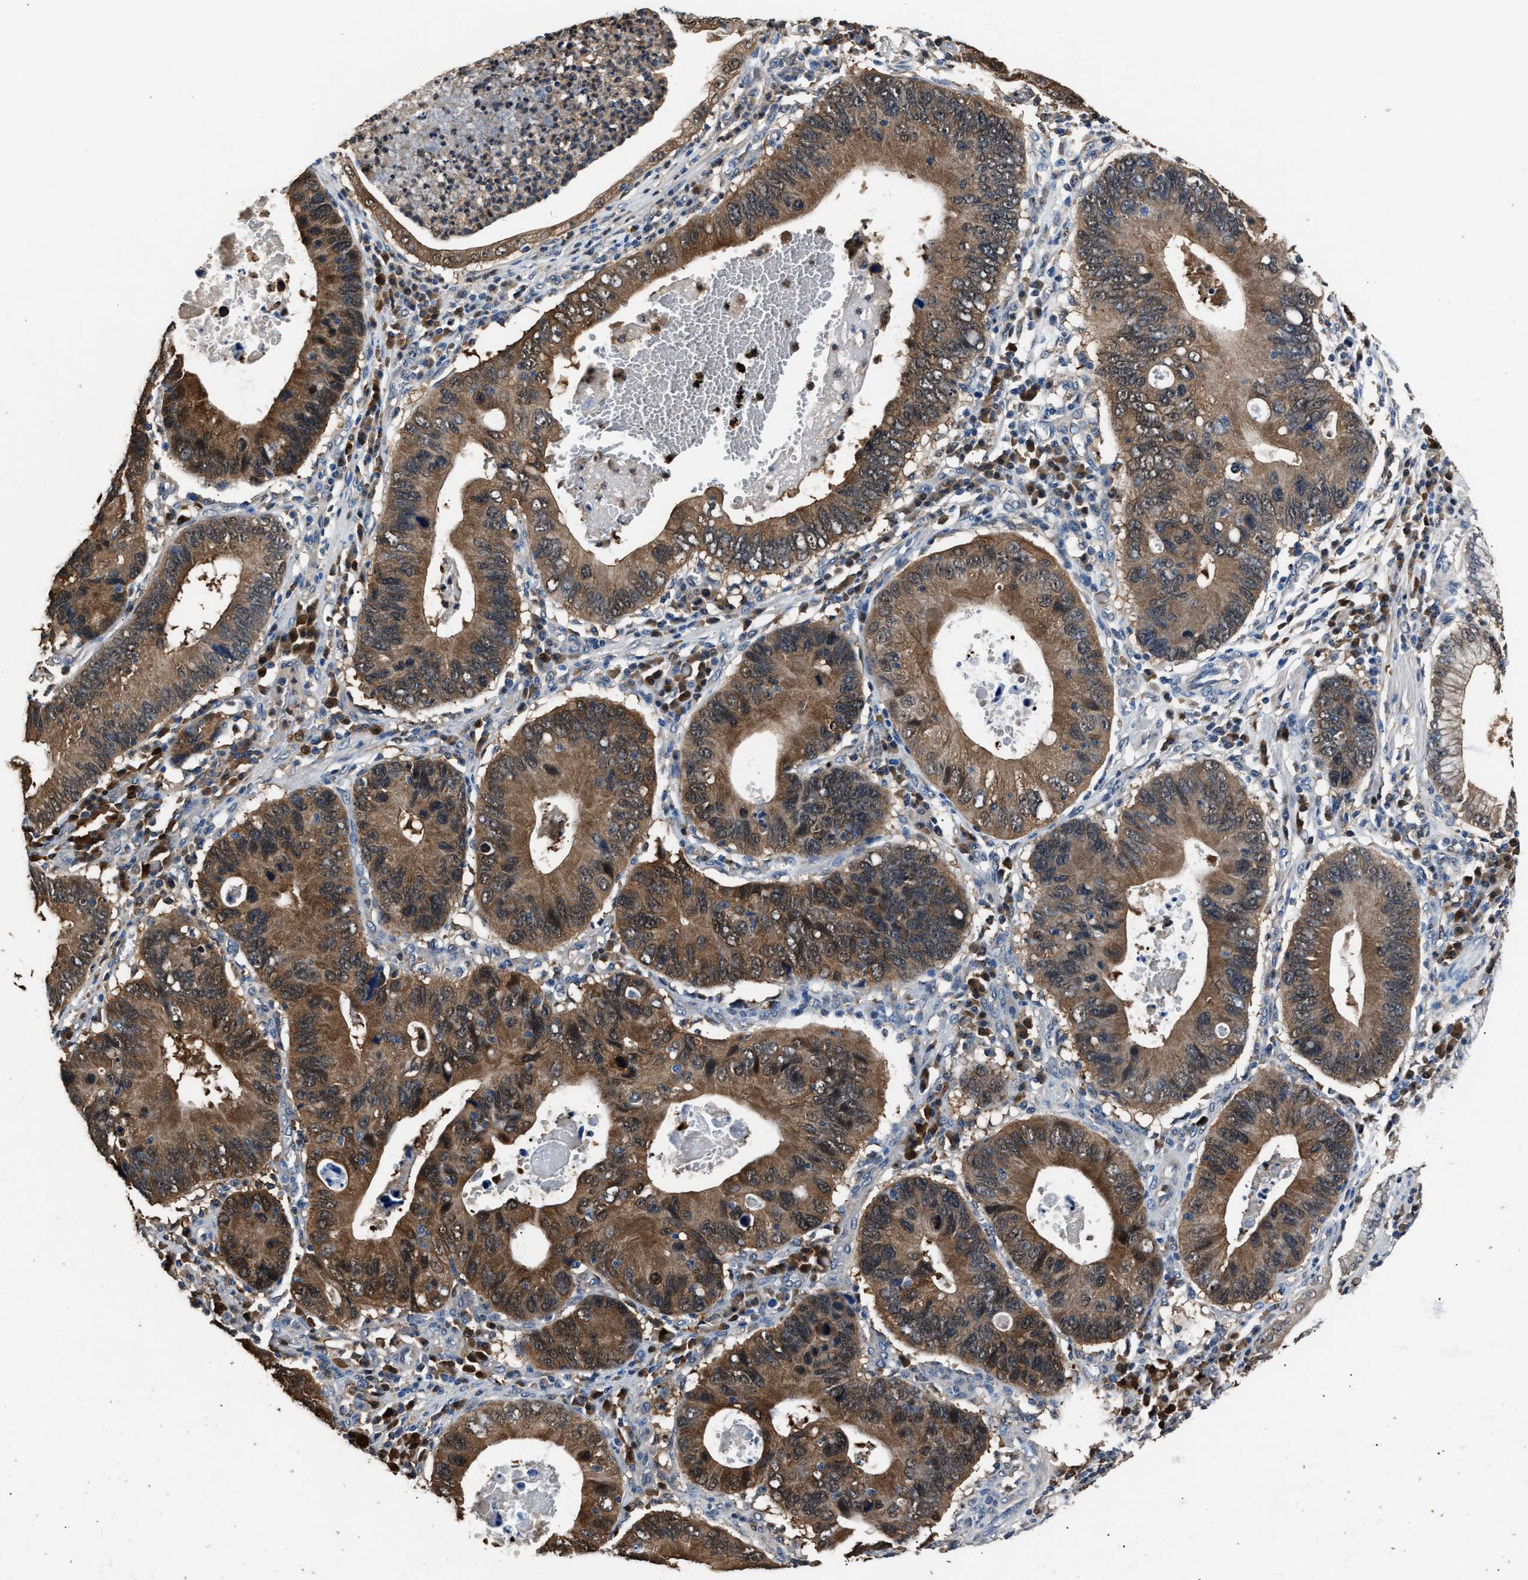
{"staining": {"intensity": "moderate", "quantity": ">75%", "location": "cytoplasmic/membranous"}, "tissue": "stomach cancer", "cell_type": "Tumor cells", "image_type": "cancer", "snomed": [{"axis": "morphology", "description": "Adenocarcinoma, NOS"}, {"axis": "topography", "description": "Stomach"}], "caption": "Immunohistochemistry micrograph of stomach adenocarcinoma stained for a protein (brown), which reveals medium levels of moderate cytoplasmic/membranous positivity in approximately >75% of tumor cells.", "gene": "GSTP1", "patient": {"sex": "male", "age": 59}}